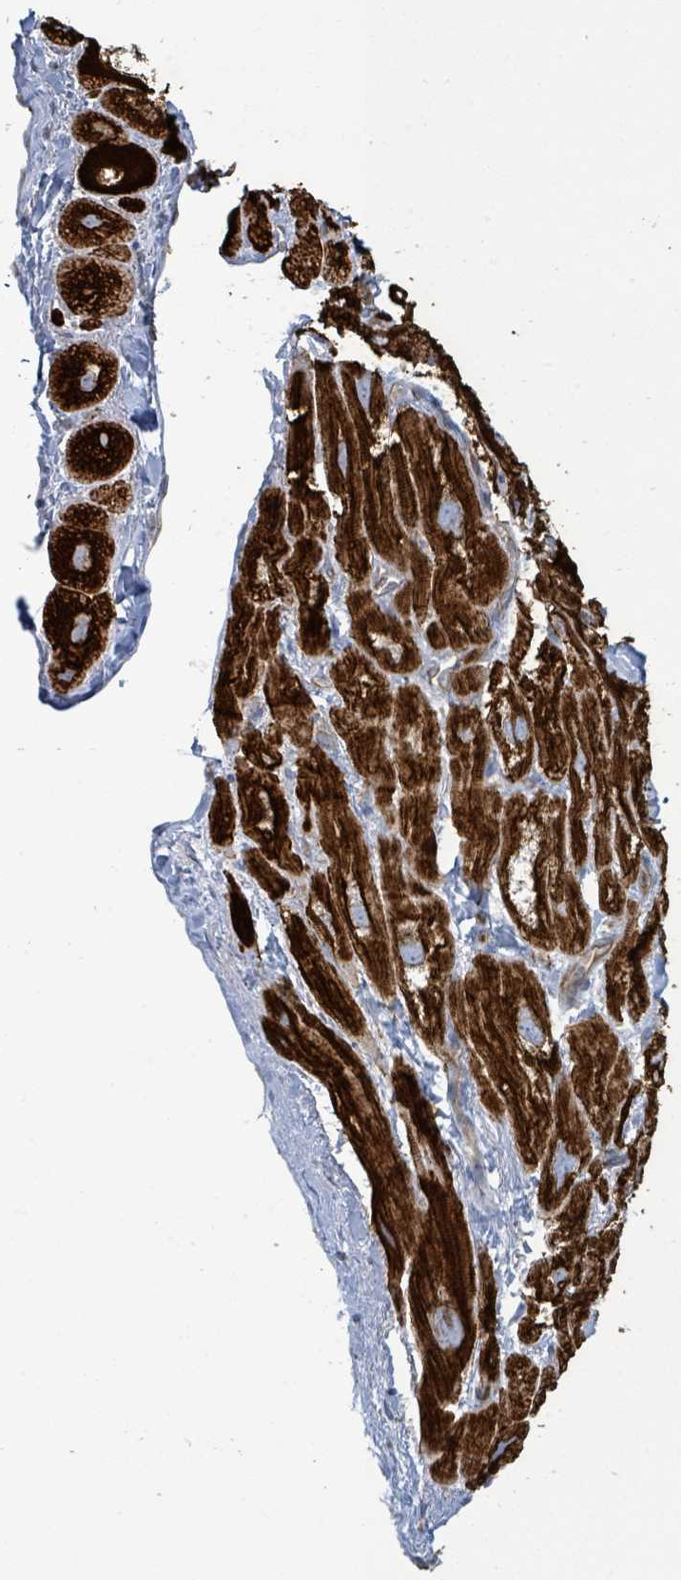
{"staining": {"intensity": "strong", "quantity": ">75%", "location": "cytoplasmic/membranous"}, "tissue": "heart muscle", "cell_type": "Cardiomyocytes", "image_type": "normal", "snomed": [{"axis": "morphology", "description": "Normal tissue, NOS"}, {"axis": "topography", "description": "Heart"}], "caption": "DAB immunohistochemical staining of unremarkable heart muscle displays strong cytoplasmic/membranous protein positivity in about >75% of cardiomyocytes.", "gene": "SIRPB1", "patient": {"sex": "male", "age": 49}}